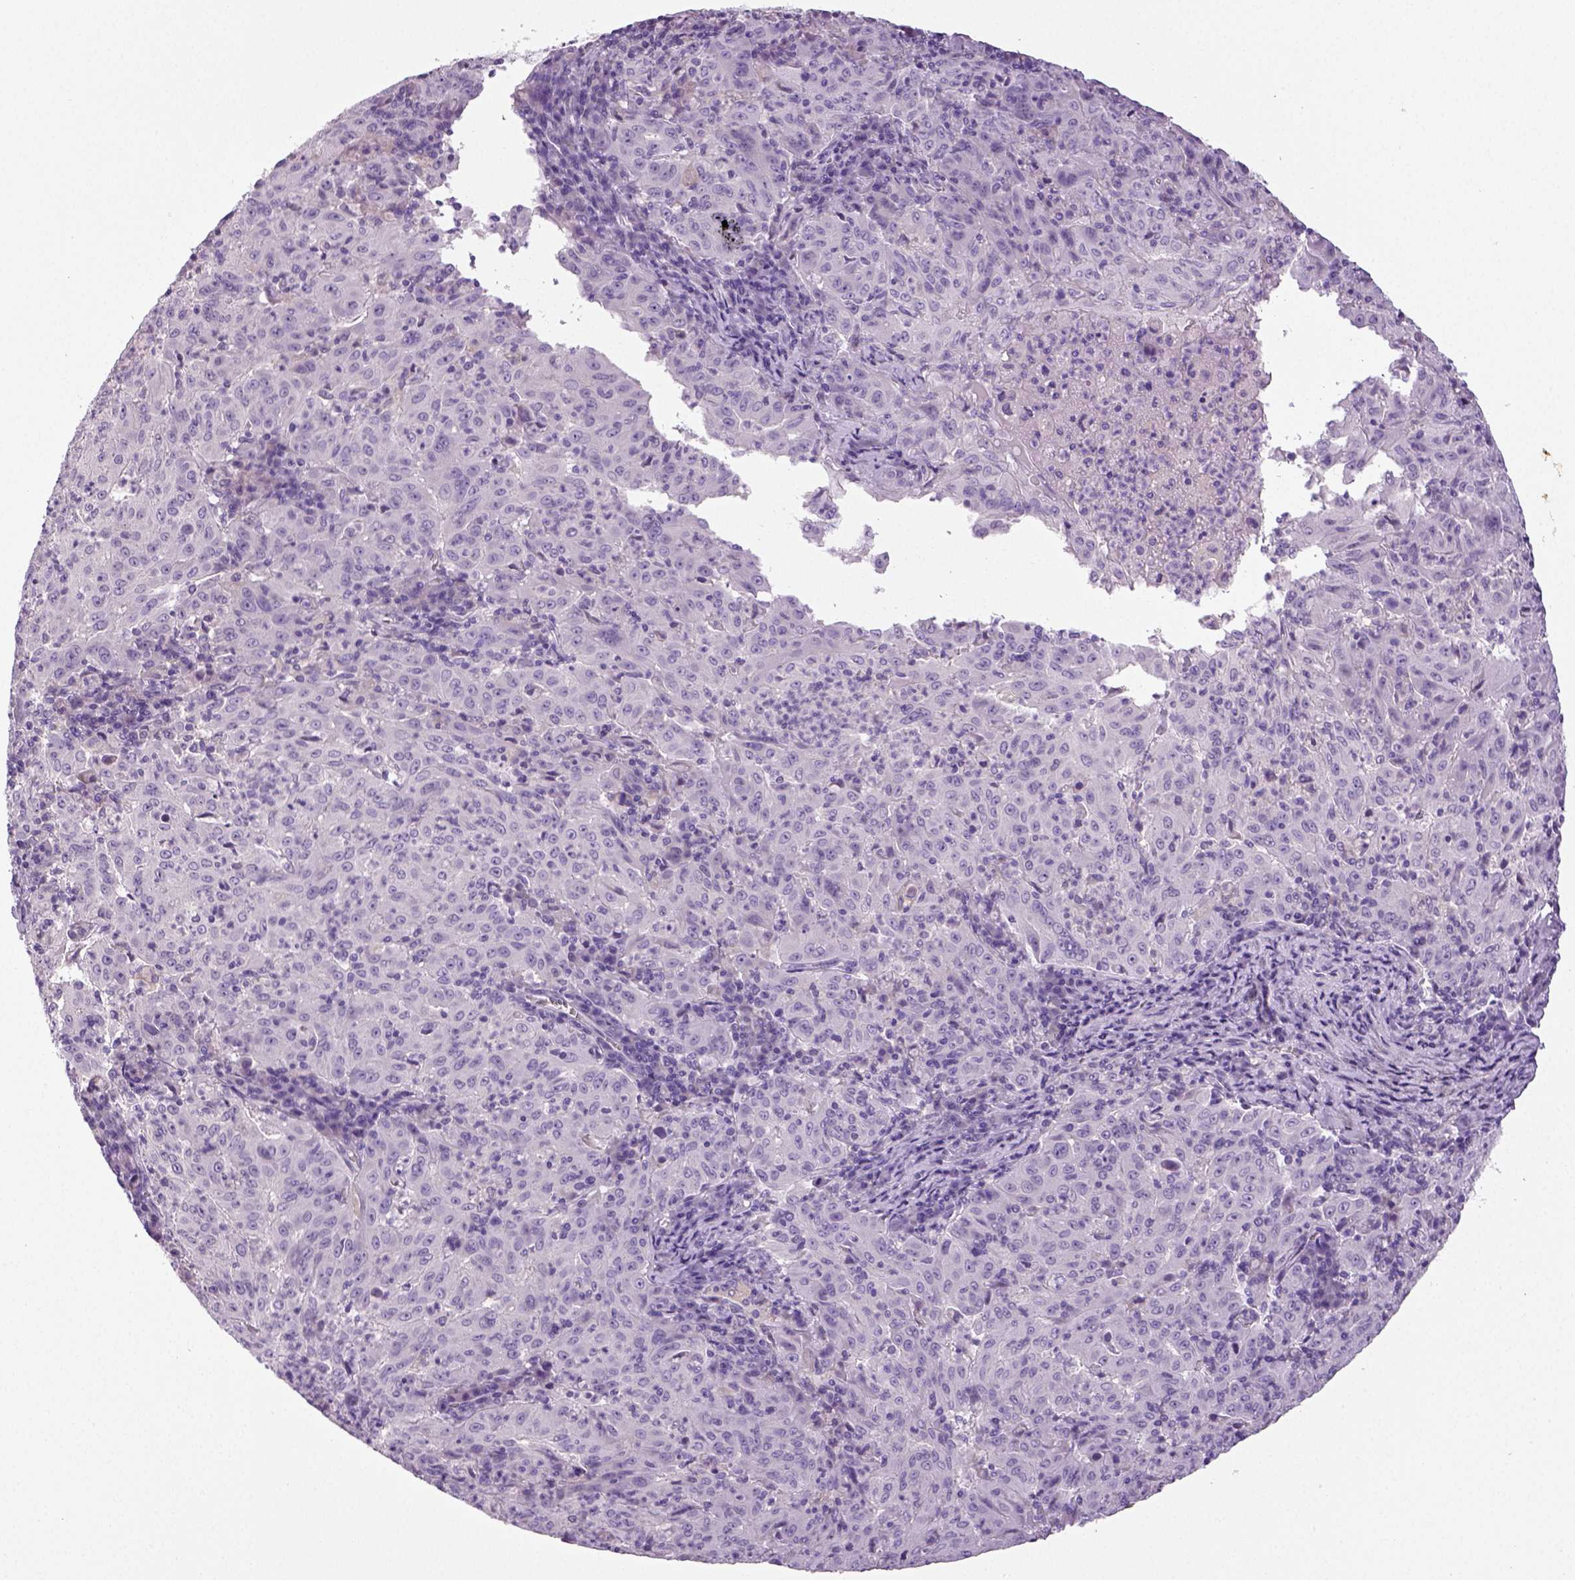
{"staining": {"intensity": "negative", "quantity": "none", "location": "none"}, "tissue": "pancreatic cancer", "cell_type": "Tumor cells", "image_type": "cancer", "snomed": [{"axis": "morphology", "description": "Adenocarcinoma, NOS"}, {"axis": "topography", "description": "Pancreas"}], "caption": "Pancreatic cancer stained for a protein using immunohistochemistry demonstrates no expression tumor cells.", "gene": "NECAB2", "patient": {"sex": "male", "age": 63}}